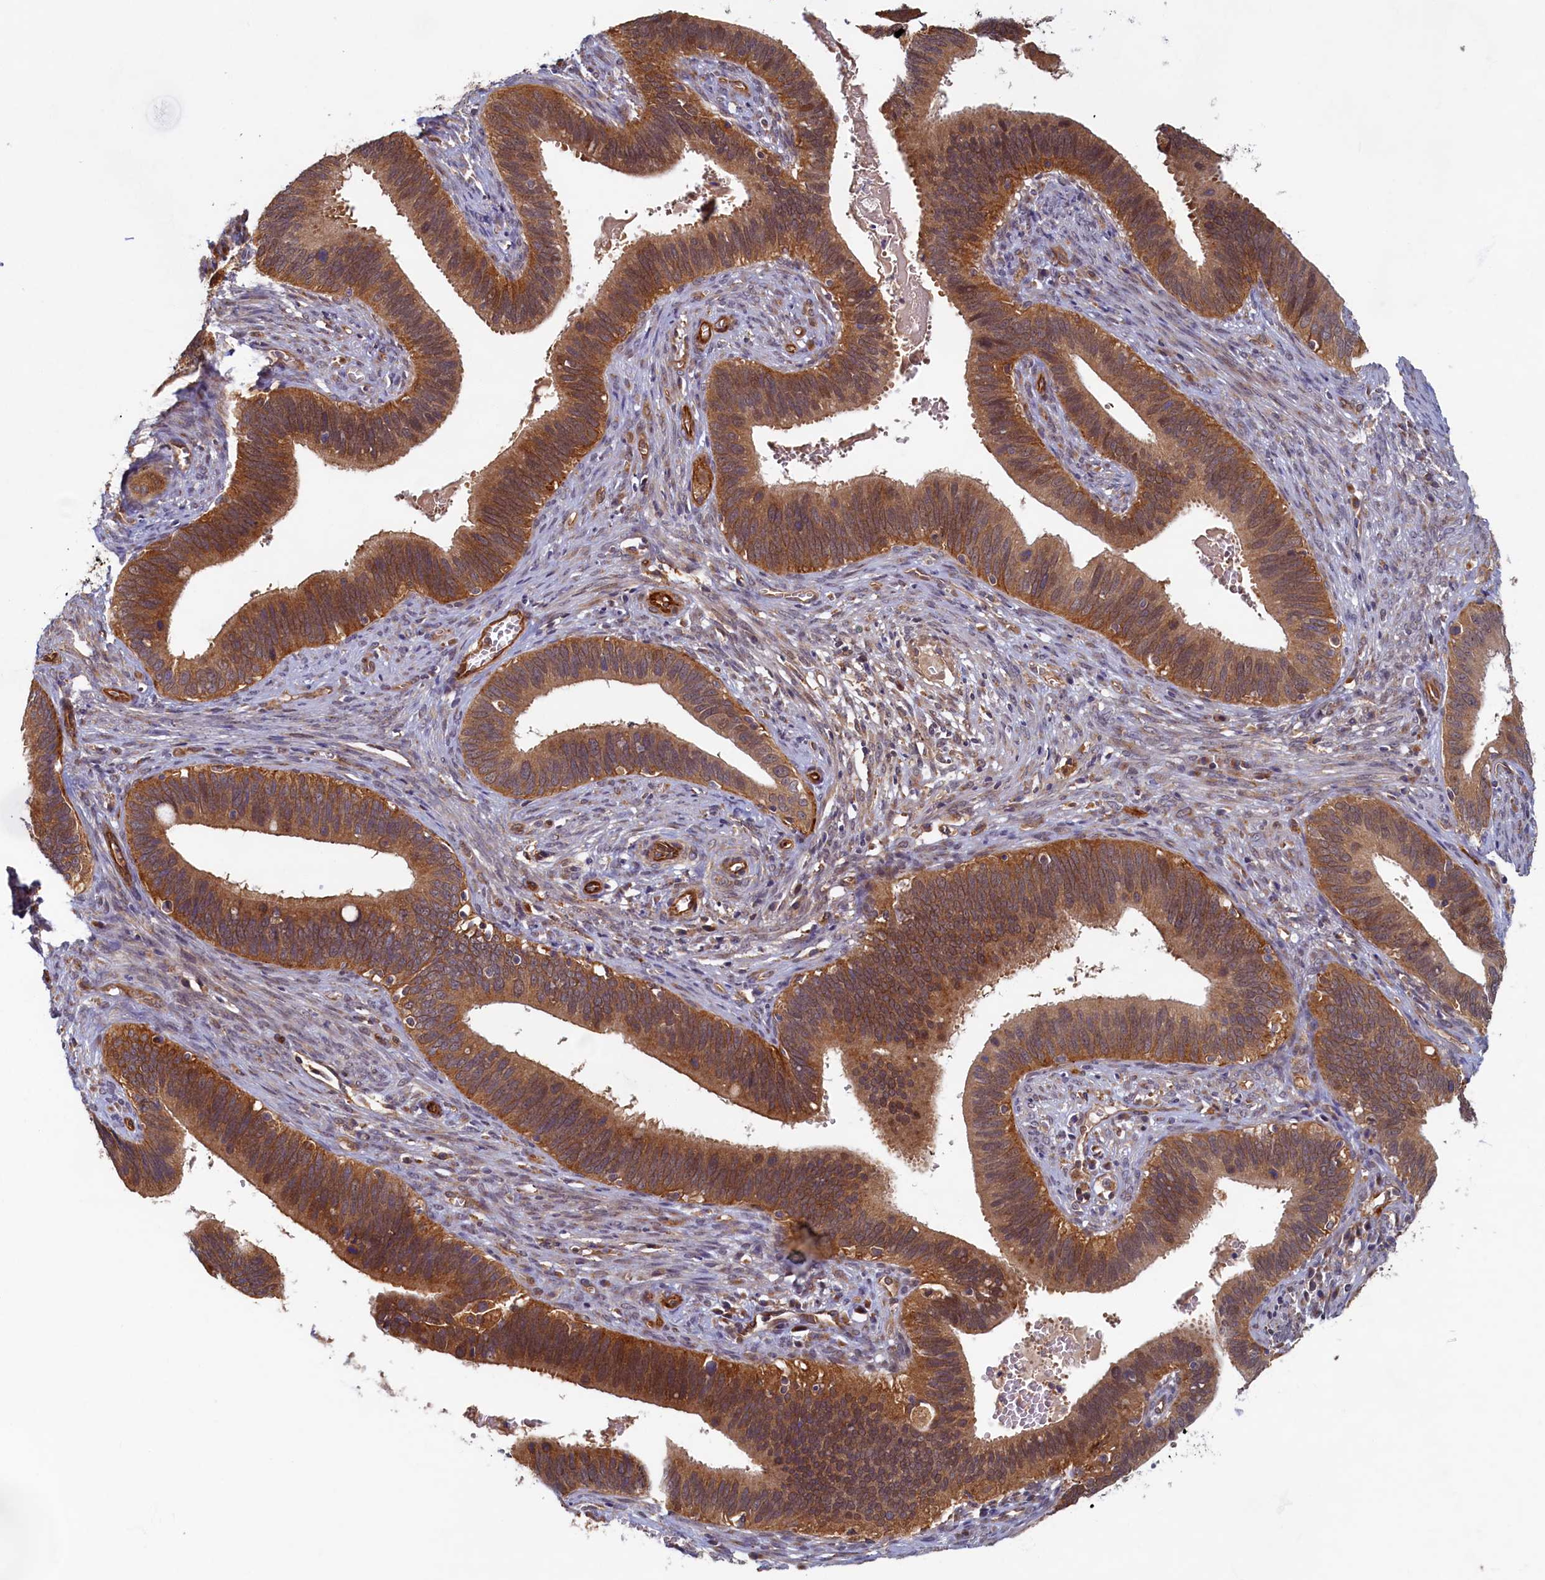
{"staining": {"intensity": "moderate", "quantity": ">75%", "location": "cytoplasmic/membranous"}, "tissue": "cervical cancer", "cell_type": "Tumor cells", "image_type": "cancer", "snomed": [{"axis": "morphology", "description": "Adenocarcinoma, NOS"}, {"axis": "topography", "description": "Cervix"}], "caption": "Immunohistochemistry (IHC) (DAB) staining of cervical cancer shows moderate cytoplasmic/membranous protein positivity in approximately >75% of tumor cells.", "gene": "STX12", "patient": {"sex": "female", "age": 42}}